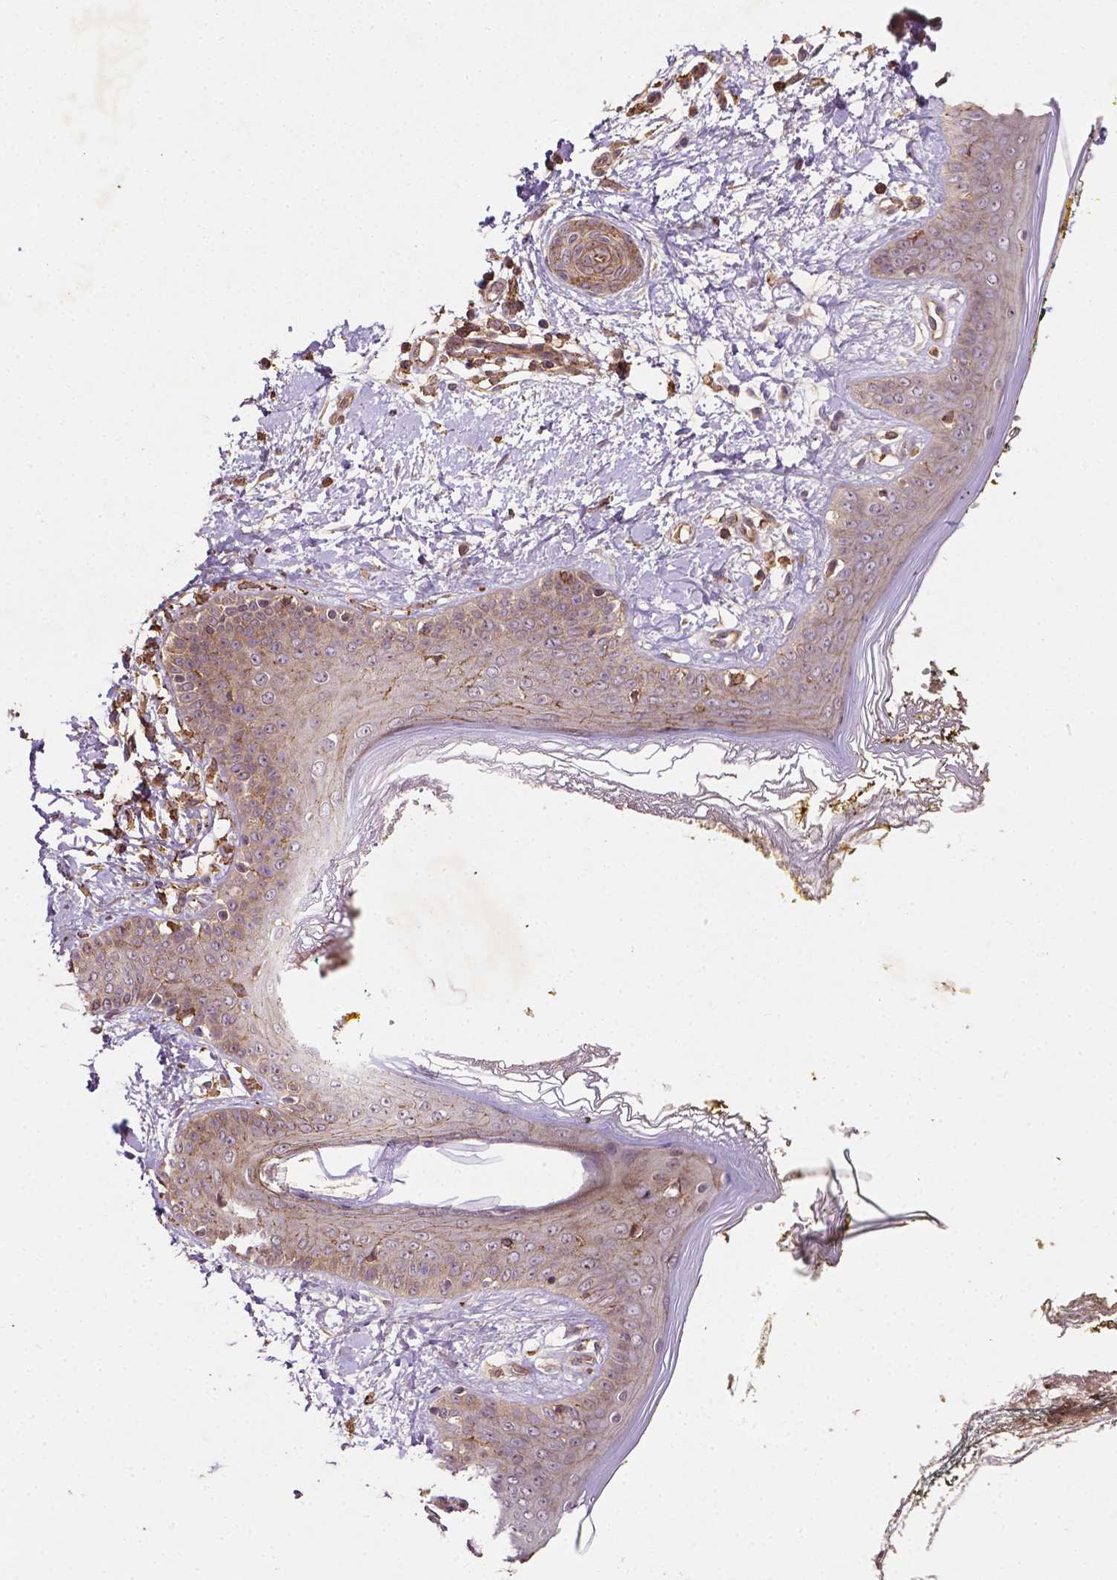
{"staining": {"intensity": "moderate", "quantity": "<25%", "location": "cytoplasmic/membranous"}, "tissue": "skin", "cell_type": "Fibroblasts", "image_type": "normal", "snomed": [{"axis": "morphology", "description": "Normal tissue, NOS"}, {"axis": "topography", "description": "Skin"}], "caption": "About <25% of fibroblasts in benign human skin show moderate cytoplasmic/membranous protein positivity as visualized by brown immunohistochemical staining.", "gene": "ZMYND19", "patient": {"sex": "female", "age": 34}}